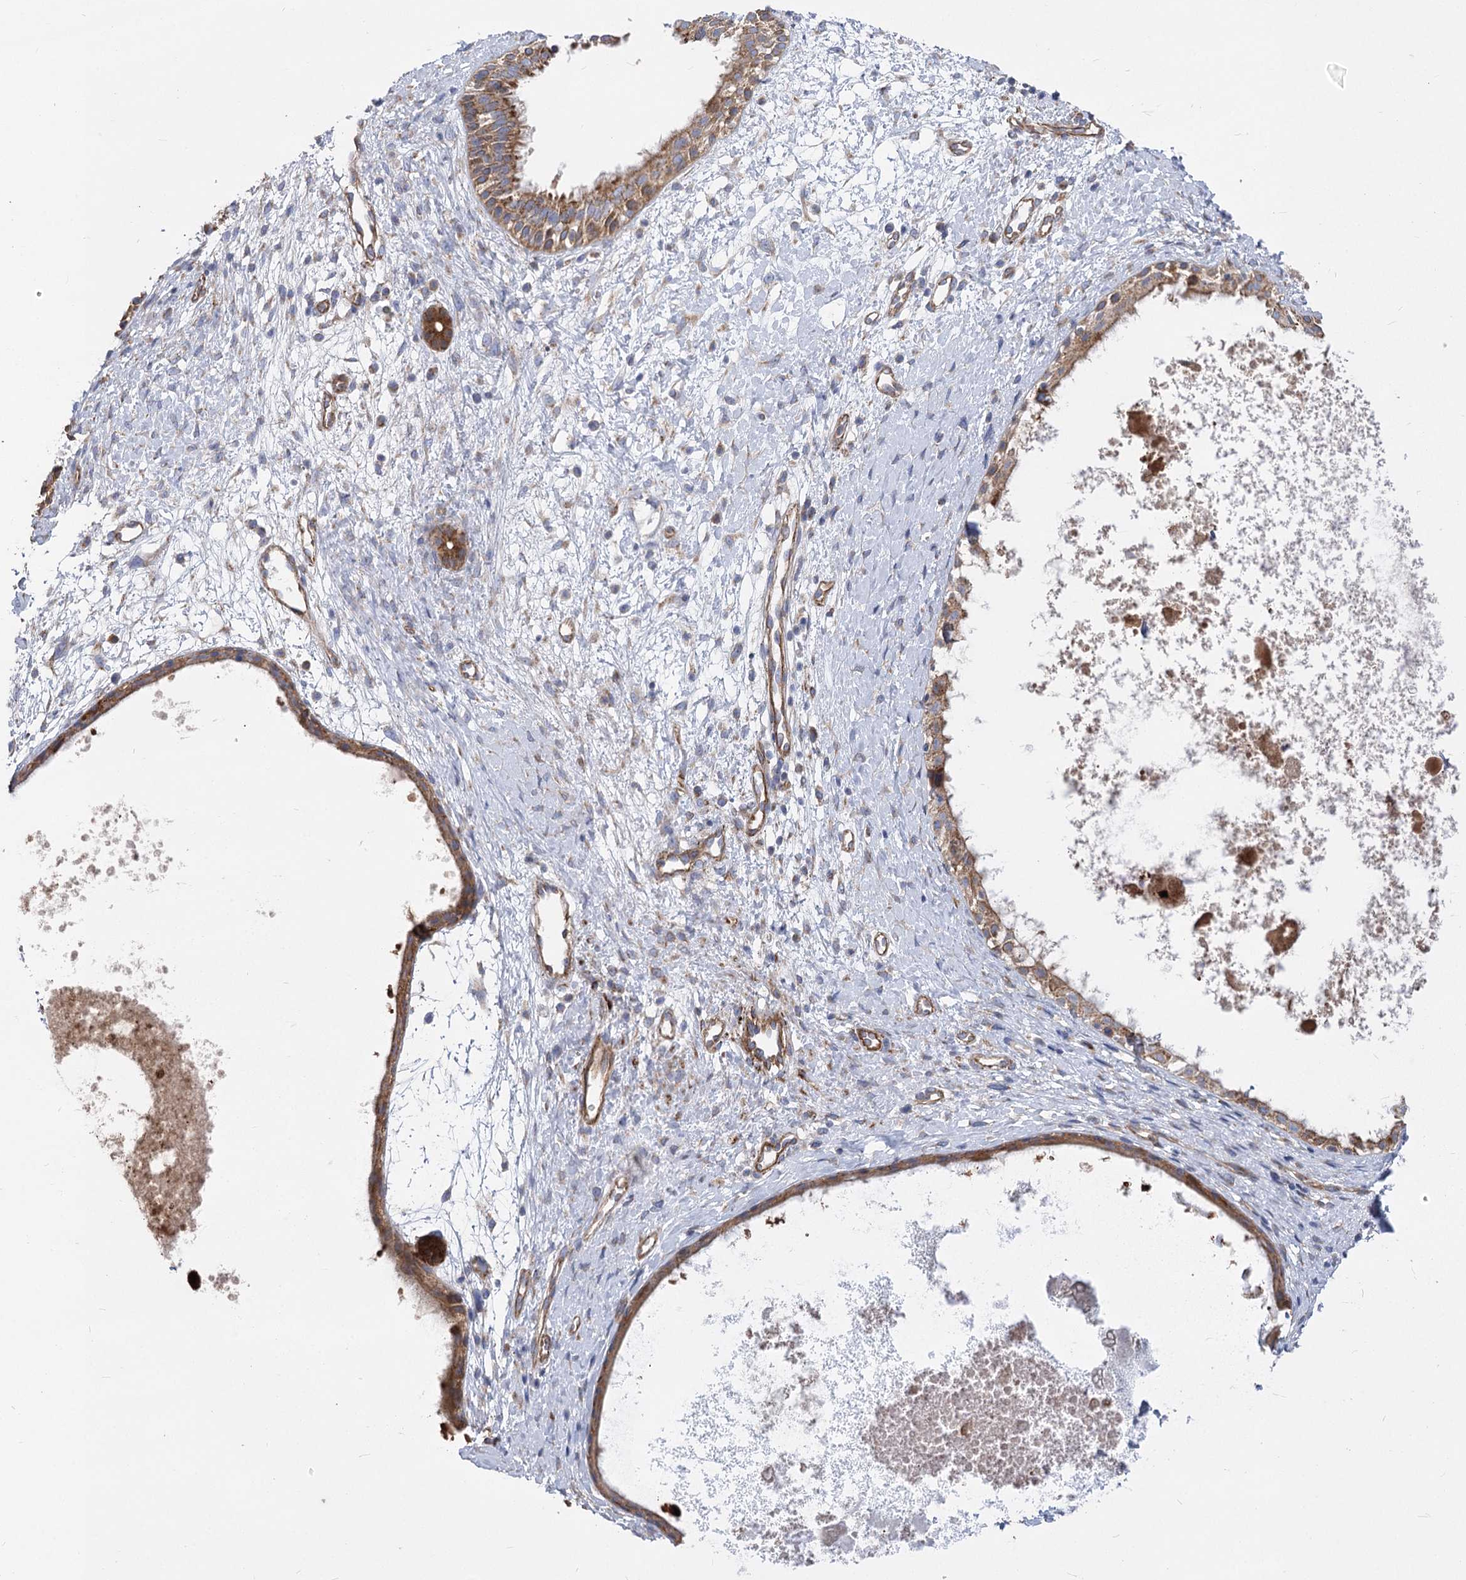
{"staining": {"intensity": "moderate", "quantity": ">75%", "location": "cytoplasmic/membranous"}, "tissue": "nasopharynx", "cell_type": "Respiratory epithelial cells", "image_type": "normal", "snomed": [{"axis": "morphology", "description": "Normal tissue, NOS"}, {"axis": "topography", "description": "Nasopharynx"}], "caption": "Unremarkable nasopharynx was stained to show a protein in brown. There is medium levels of moderate cytoplasmic/membranous staining in approximately >75% of respiratory epithelial cells.", "gene": "RMDN2", "patient": {"sex": "male", "age": 22}}